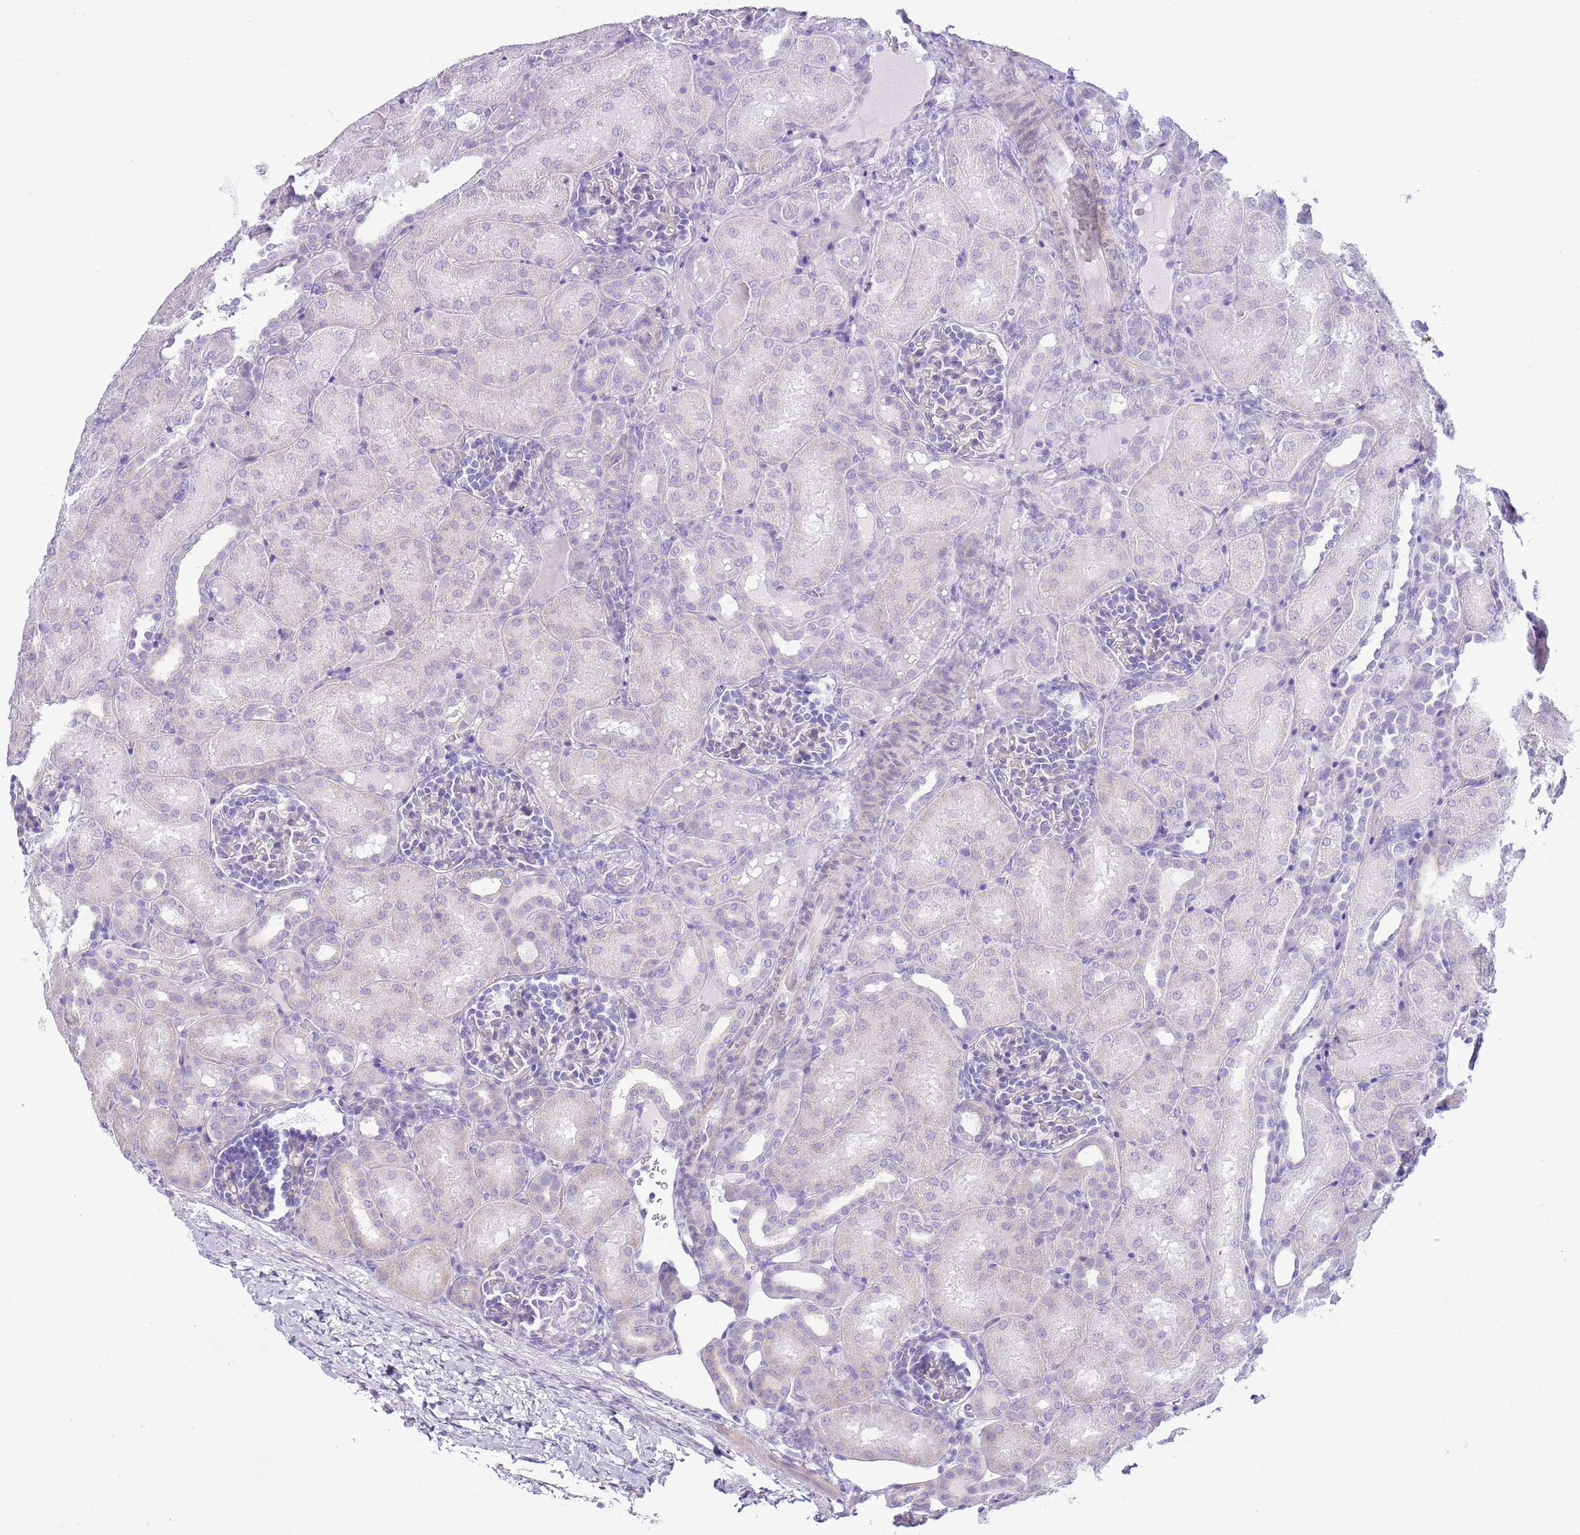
{"staining": {"intensity": "negative", "quantity": "none", "location": "none"}, "tissue": "kidney", "cell_type": "Cells in glomeruli", "image_type": "normal", "snomed": [{"axis": "morphology", "description": "Normal tissue, NOS"}, {"axis": "topography", "description": "Kidney"}], "caption": "Protein analysis of unremarkable kidney demonstrates no significant positivity in cells in glomeruli.", "gene": "ZC4H2", "patient": {"sex": "male", "age": 1}}